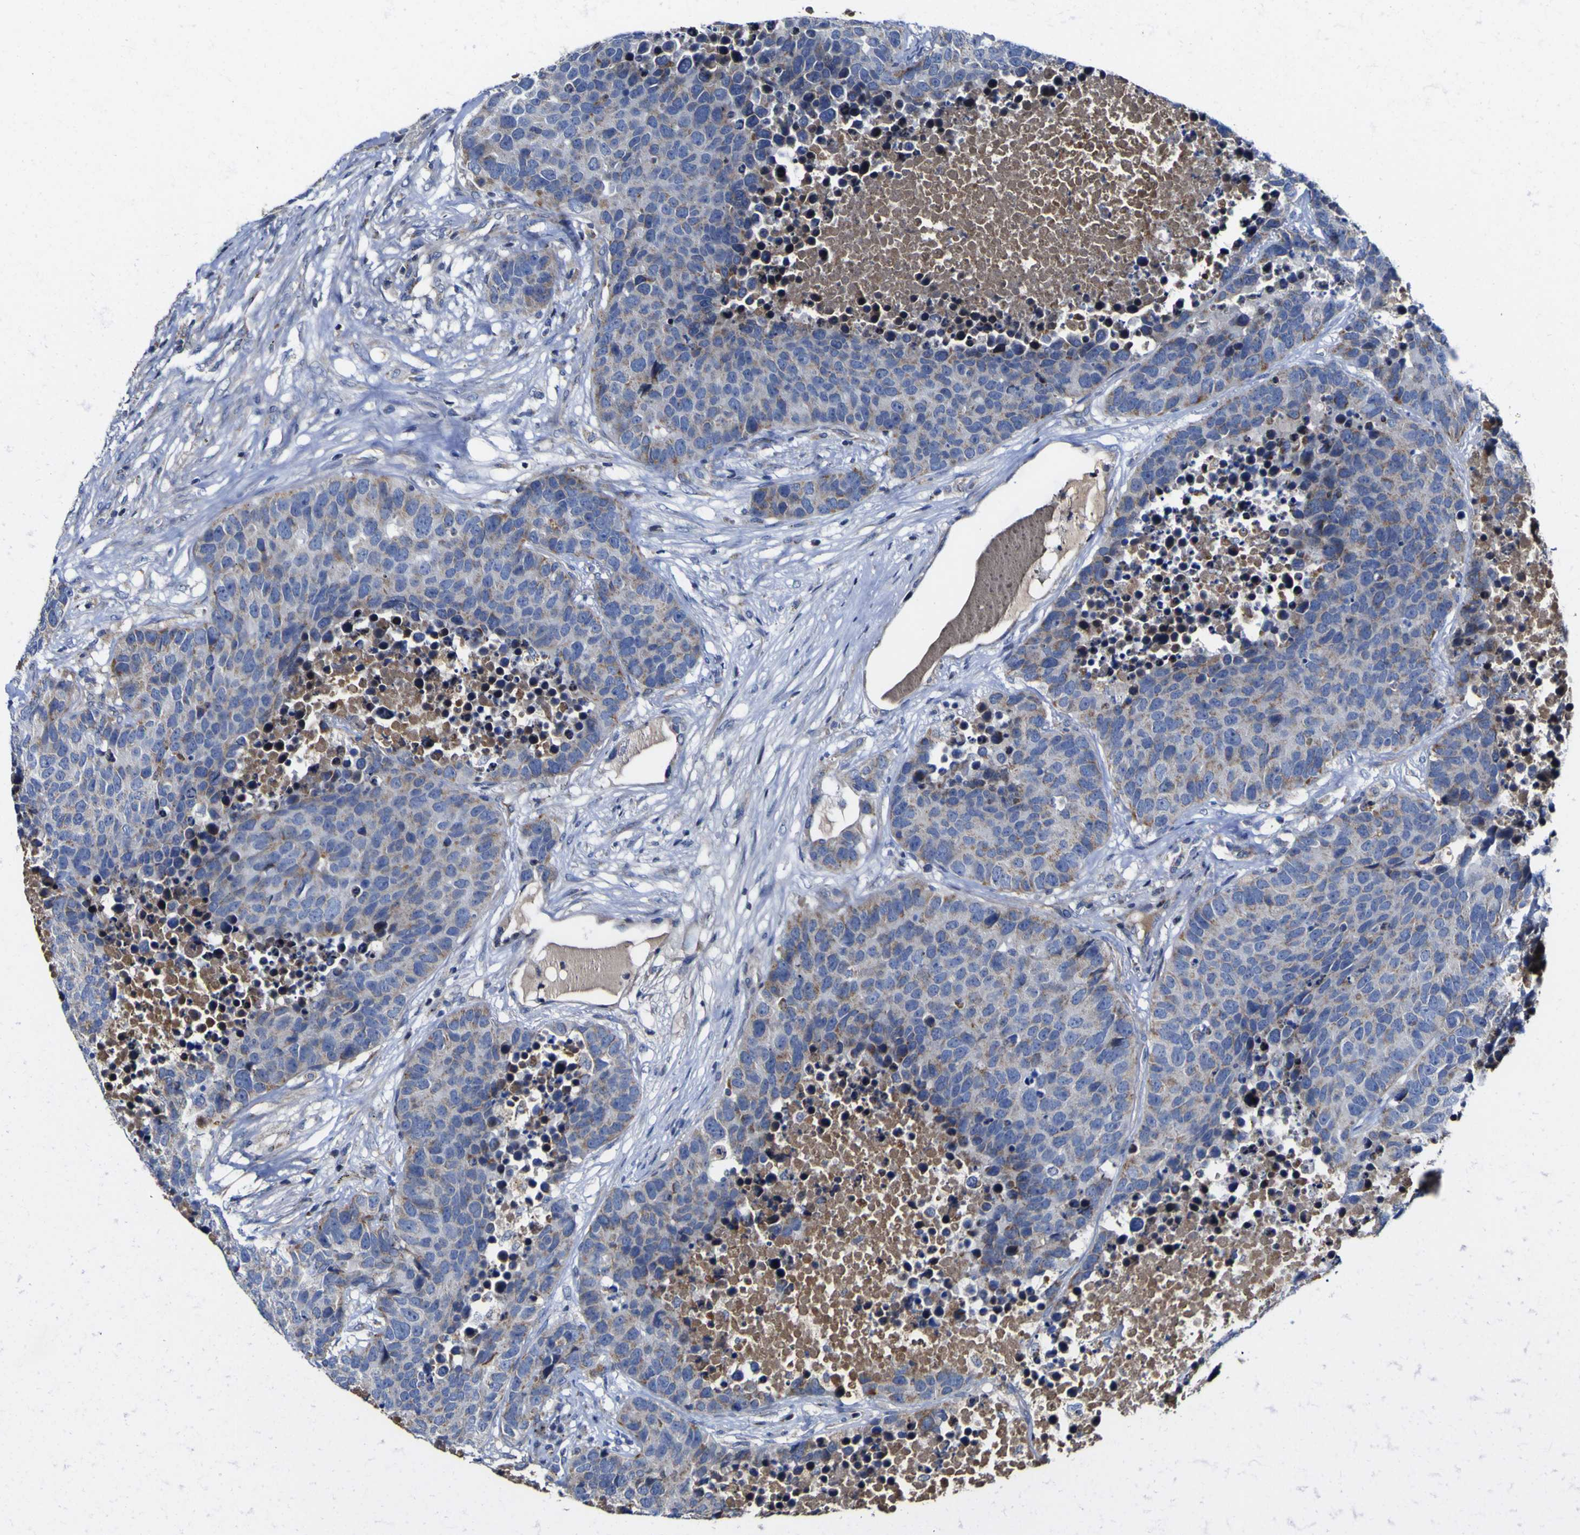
{"staining": {"intensity": "moderate", "quantity": "<25%", "location": "cytoplasmic/membranous"}, "tissue": "carcinoid", "cell_type": "Tumor cells", "image_type": "cancer", "snomed": [{"axis": "morphology", "description": "Carcinoid, malignant, NOS"}, {"axis": "topography", "description": "Lung"}], "caption": "The photomicrograph exhibits immunohistochemical staining of carcinoid (malignant). There is moderate cytoplasmic/membranous expression is present in approximately <25% of tumor cells.", "gene": "CCDC90B", "patient": {"sex": "male", "age": 60}}